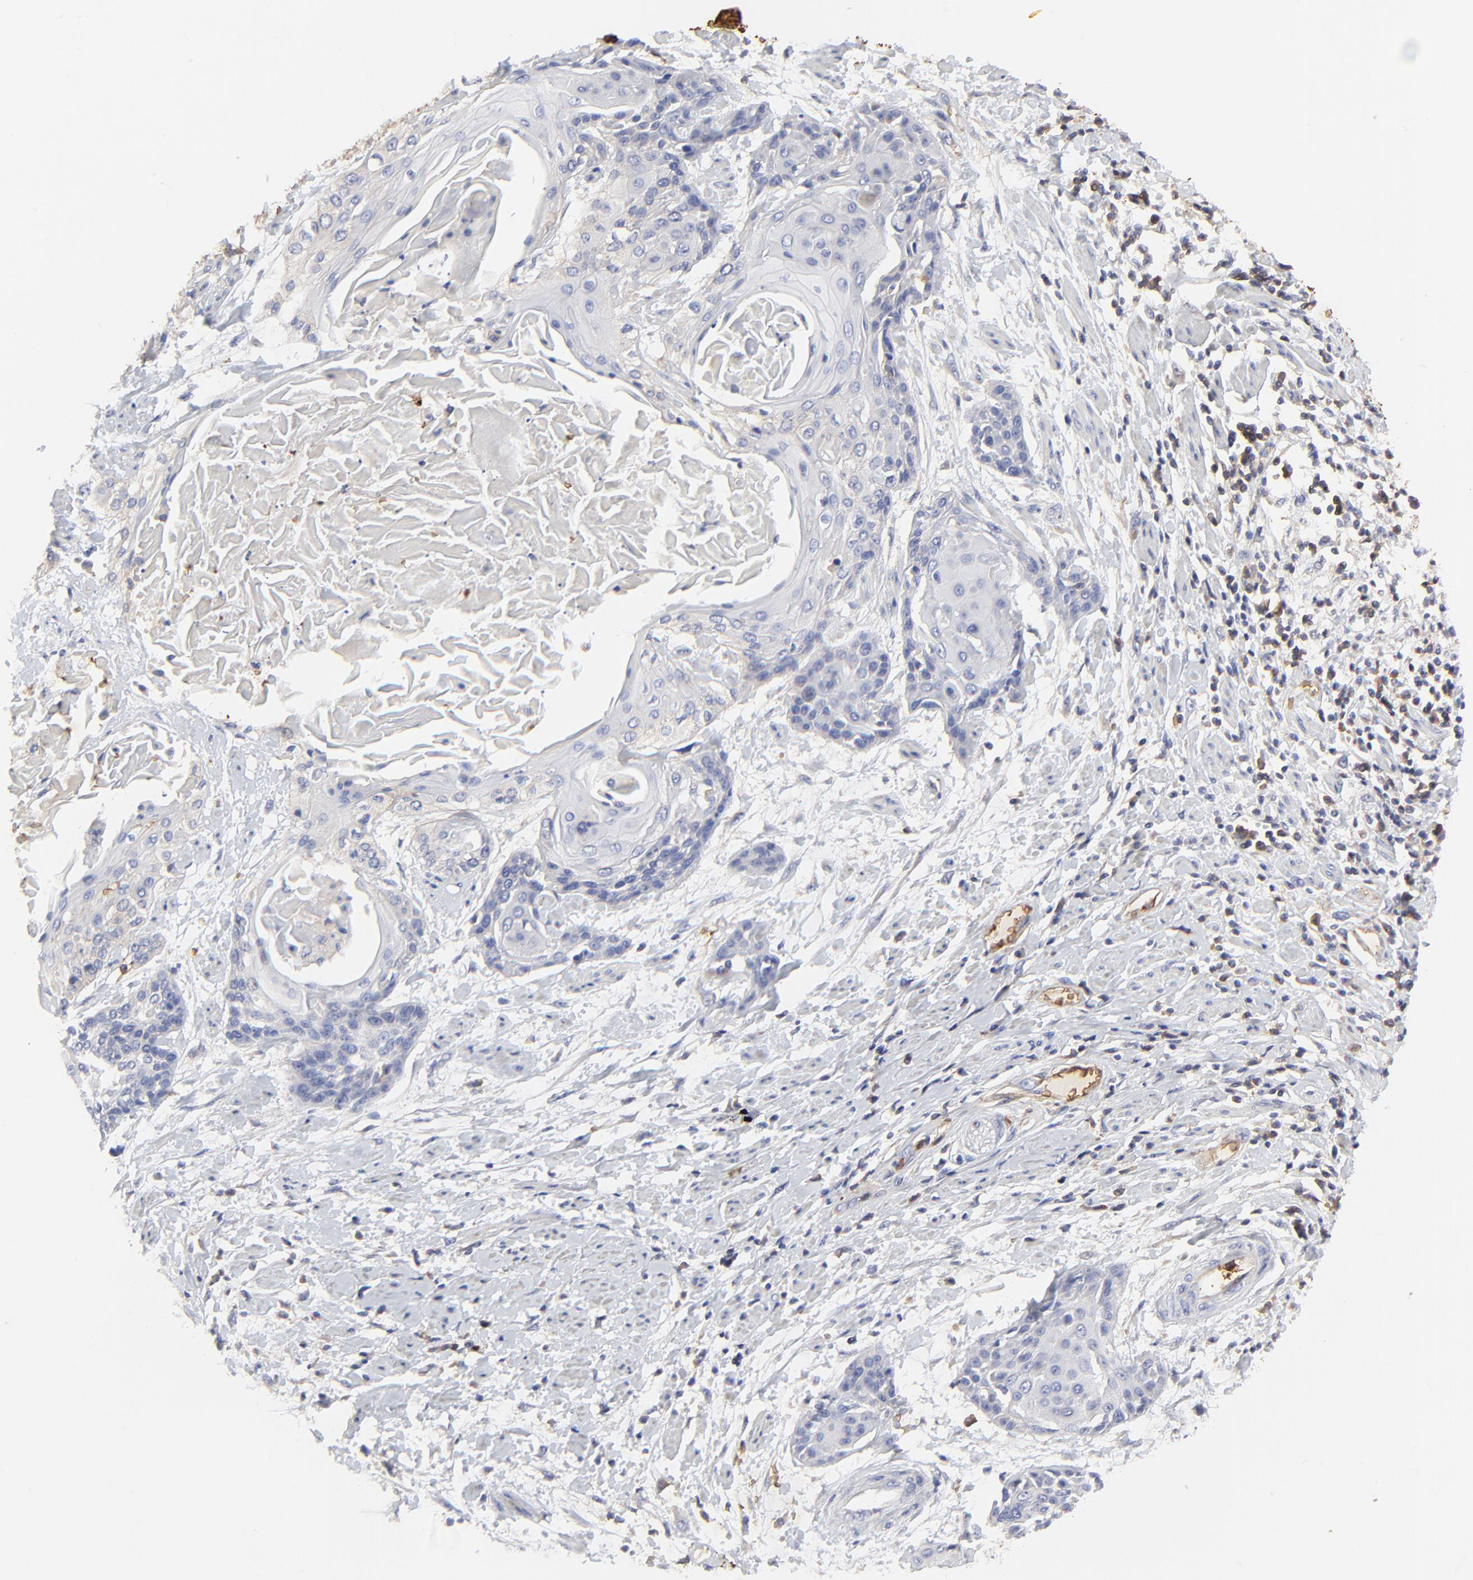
{"staining": {"intensity": "negative", "quantity": "none", "location": "none"}, "tissue": "cervical cancer", "cell_type": "Tumor cells", "image_type": "cancer", "snomed": [{"axis": "morphology", "description": "Squamous cell carcinoma, NOS"}, {"axis": "topography", "description": "Cervix"}], "caption": "An IHC micrograph of cervical squamous cell carcinoma is shown. There is no staining in tumor cells of cervical squamous cell carcinoma.", "gene": "PAG1", "patient": {"sex": "female", "age": 57}}